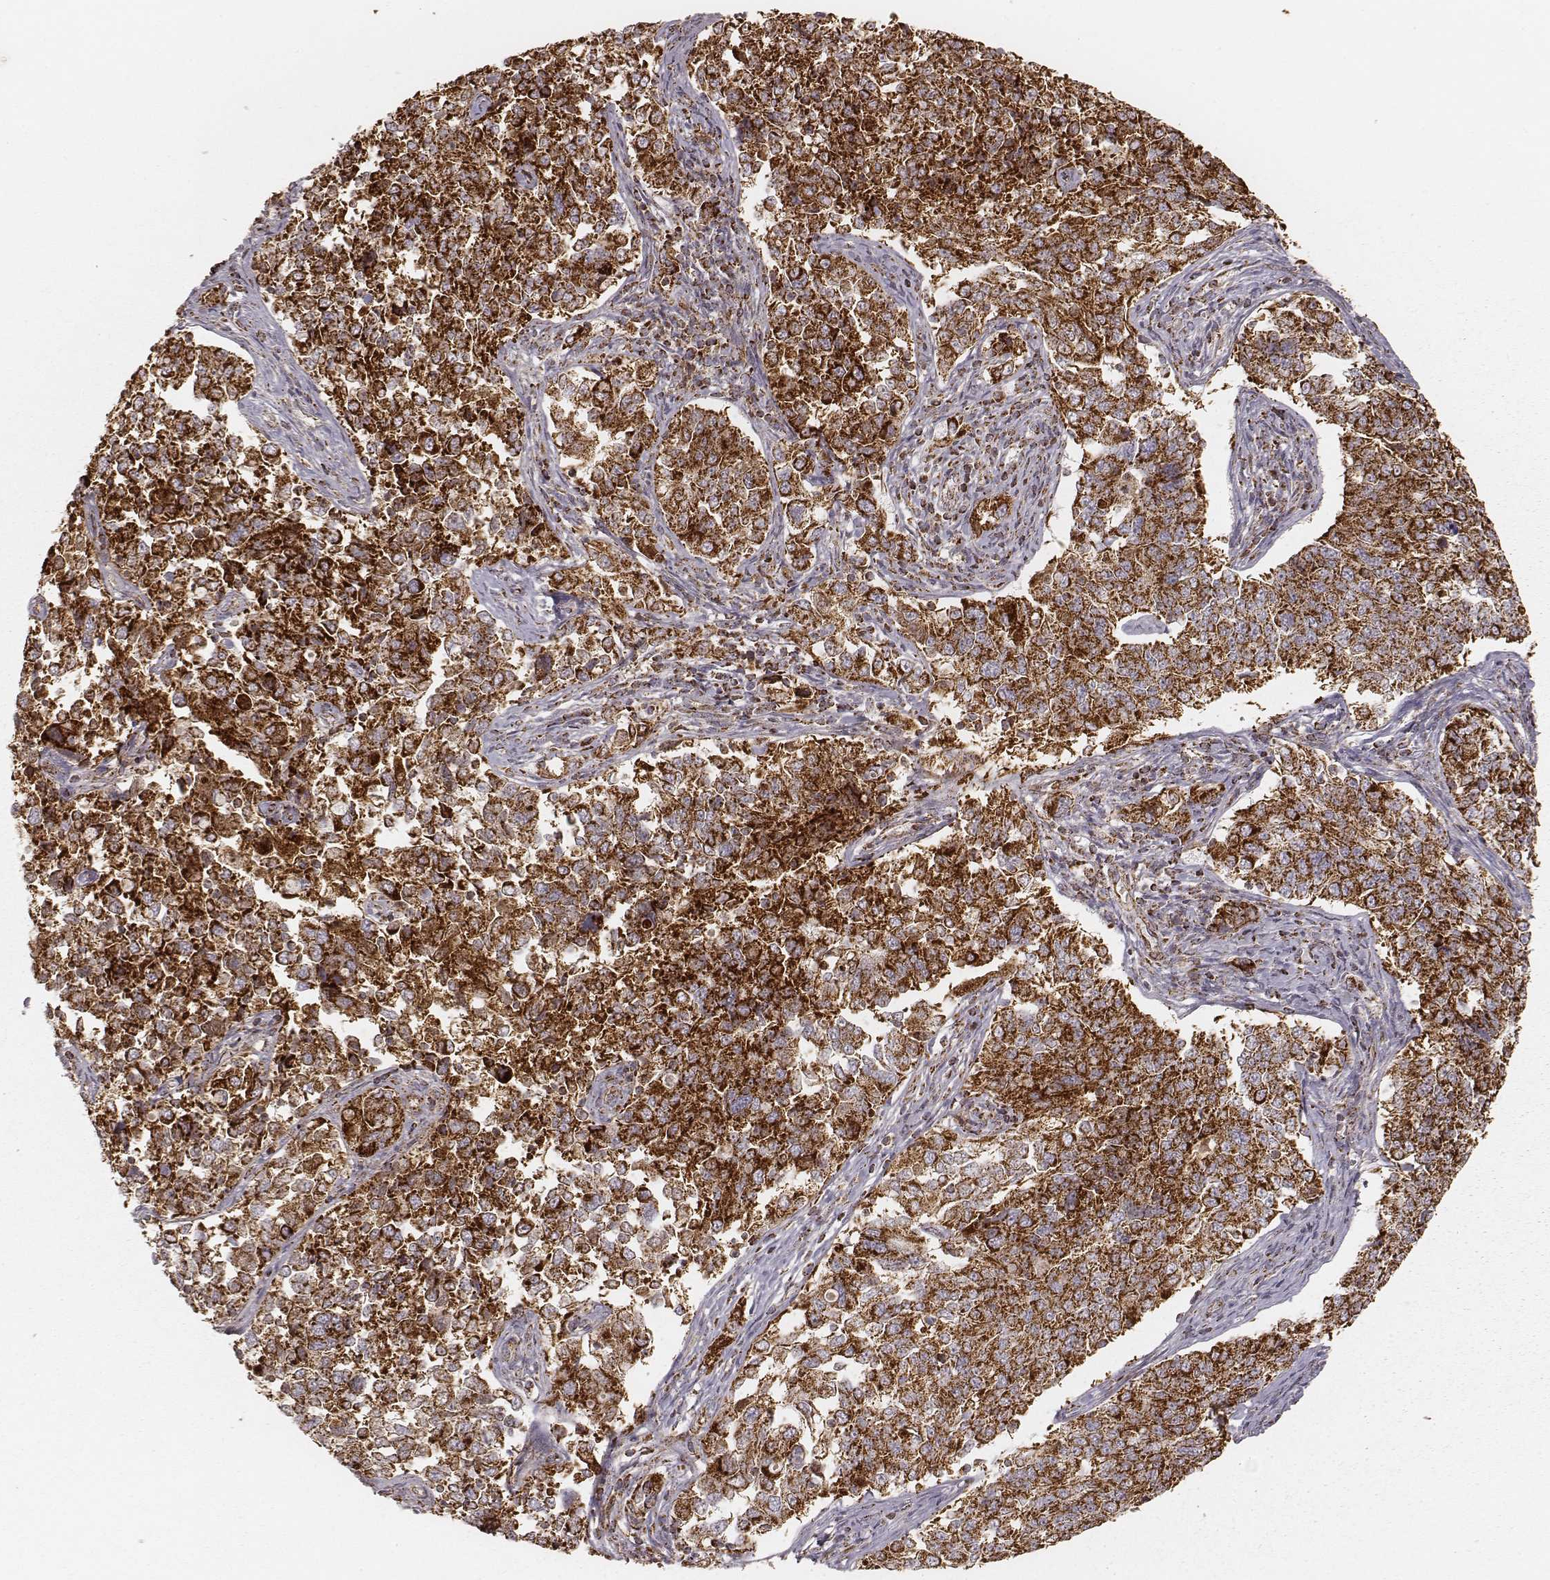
{"staining": {"intensity": "strong", "quantity": ">75%", "location": "cytoplasmic/membranous"}, "tissue": "endometrial cancer", "cell_type": "Tumor cells", "image_type": "cancer", "snomed": [{"axis": "morphology", "description": "Adenocarcinoma, NOS"}, {"axis": "topography", "description": "Endometrium"}], "caption": "The photomicrograph displays immunohistochemical staining of endometrial cancer (adenocarcinoma). There is strong cytoplasmic/membranous positivity is appreciated in approximately >75% of tumor cells.", "gene": "CS", "patient": {"sex": "female", "age": 43}}